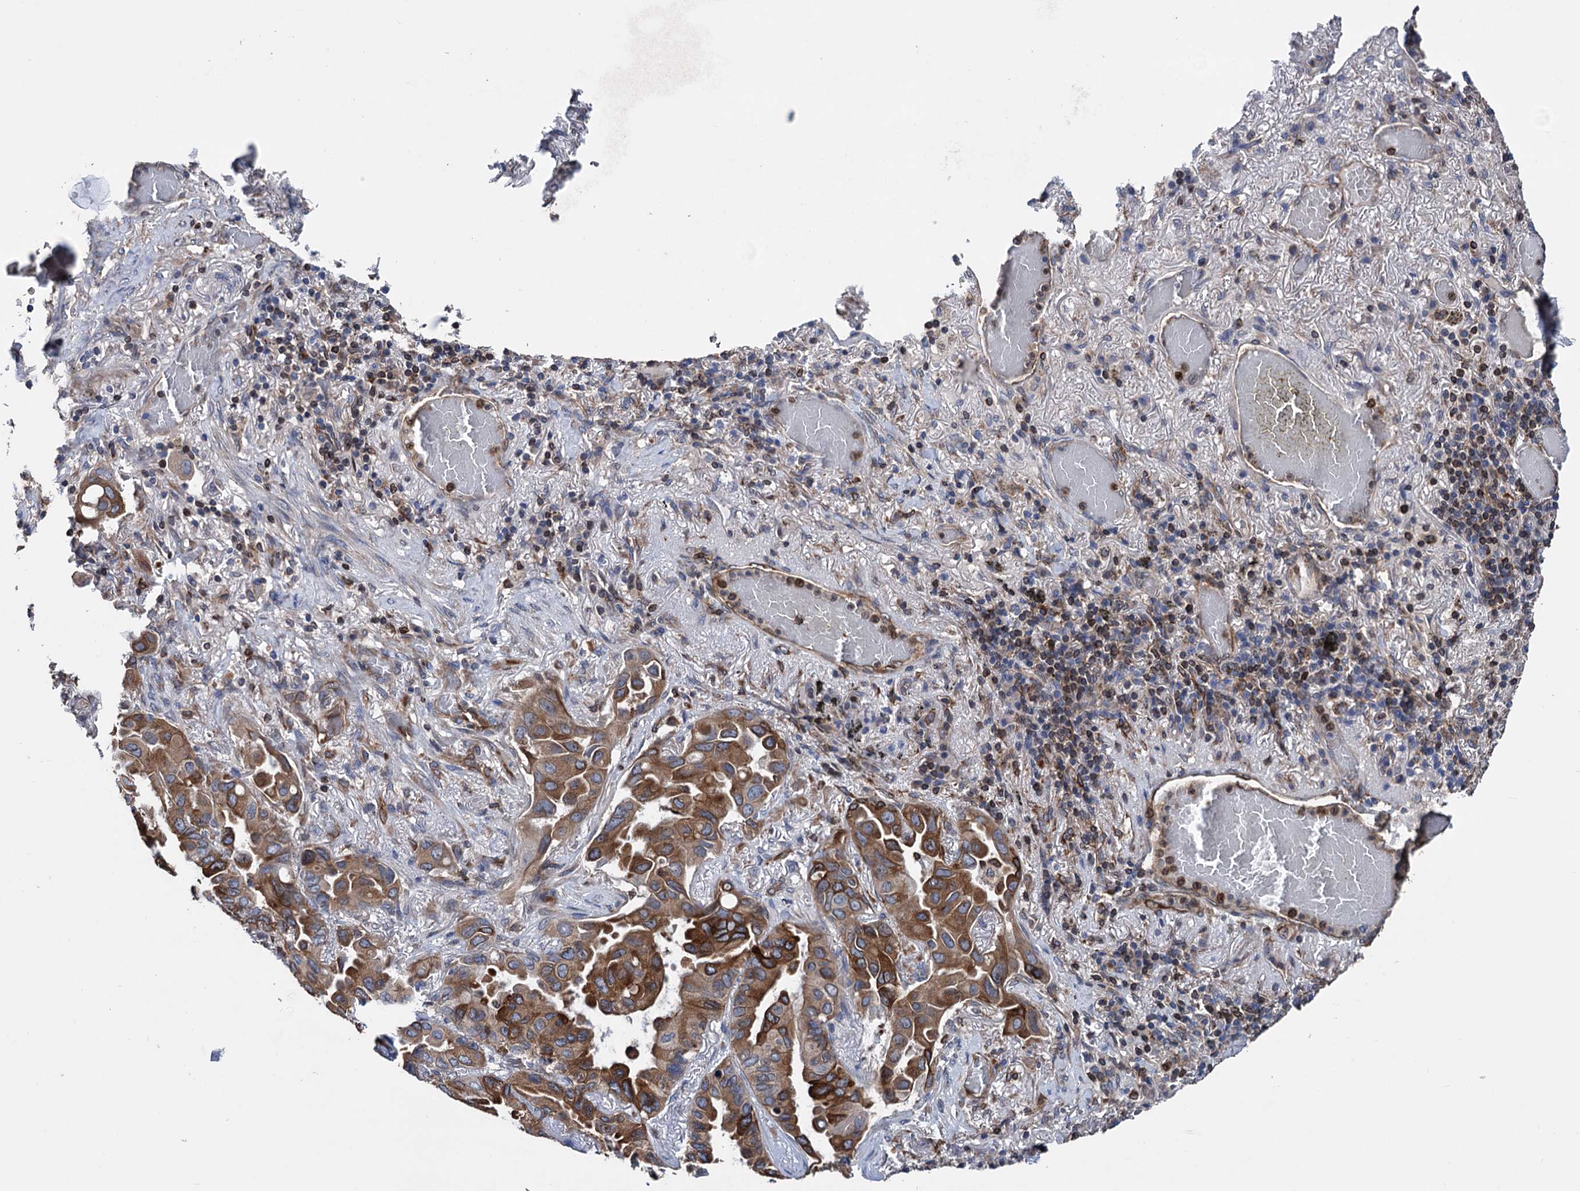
{"staining": {"intensity": "moderate", "quantity": "25%-75%", "location": "cytoplasmic/membranous"}, "tissue": "lung cancer", "cell_type": "Tumor cells", "image_type": "cancer", "snomed": [{"axis": "morphology", "description": "Adenocarcinoma, NOS"}, {"axis": "topography", "description": "Lung"}], "caption": "A brown stain highlights moderate cytoplasmic/membranous expression of a protein in human lung cancer (adenocarcinoma) tumor cells. Nuclei are stained in blue.", "gene": "STING1", "patient": {"sex": "male", "age": 64}}